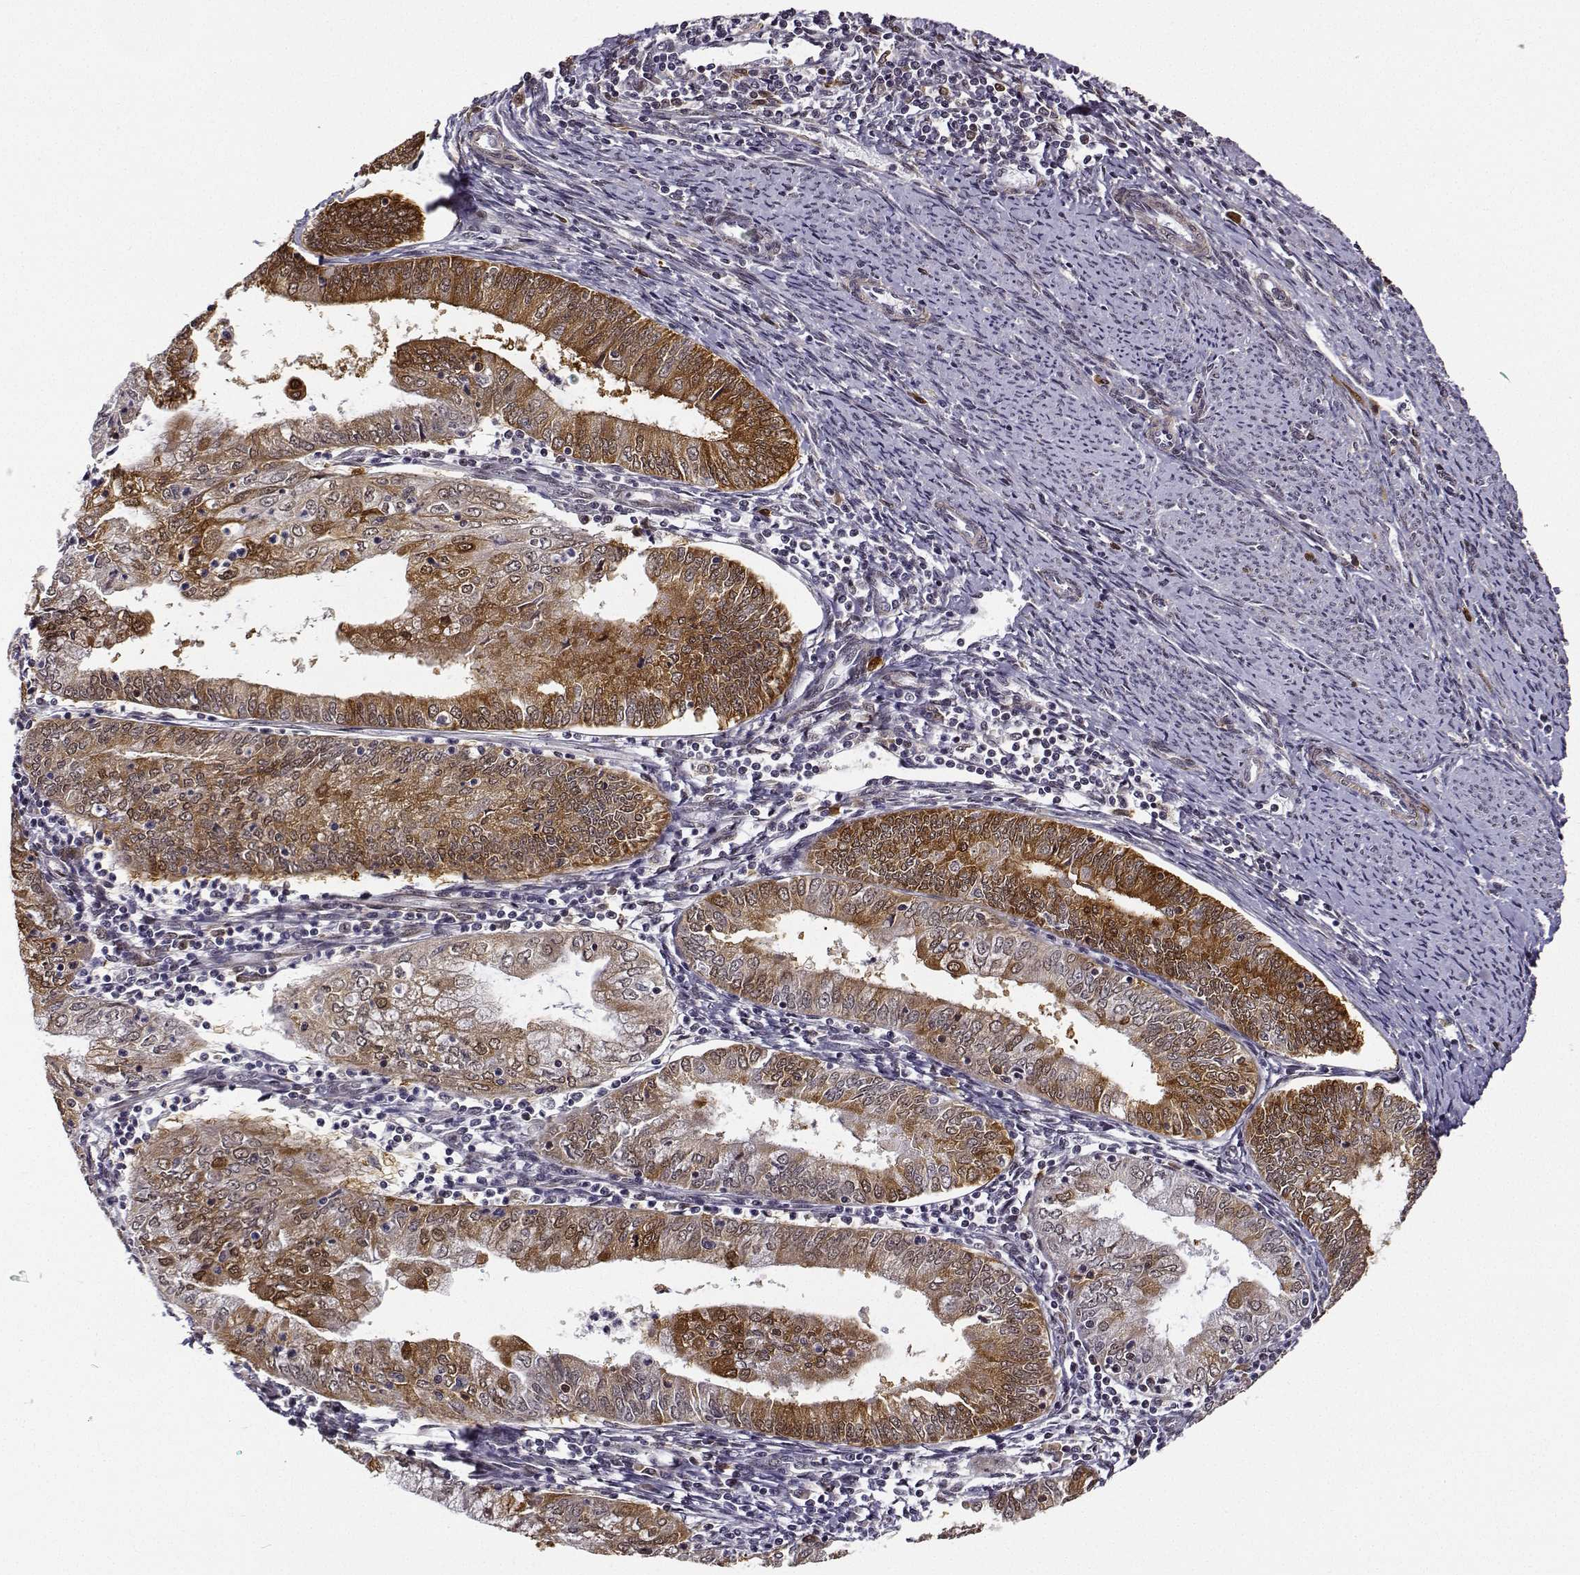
{"staining": {"intensity": "moderate", "quantity": ">75%", "location": "cytoplasmic/membranous"}, "tissue": "endometrial cancer", "cell_type": "Tumor cells", "image_type": "cancer", "snomed": [{"axis": "morphology", "description": "Adenocarcinoma, NOS"}, {"axis": "topography", "description": "Endometrium"}], "caption": "A photomicrograph of endometrial cancer (adenocarcinoma) stained for a protein exhibits moderate cytoplasmic/membranous brown staining in tumor cells.", "gene": "PHGDH", "patient": {"sex": "female", "age": 55}}